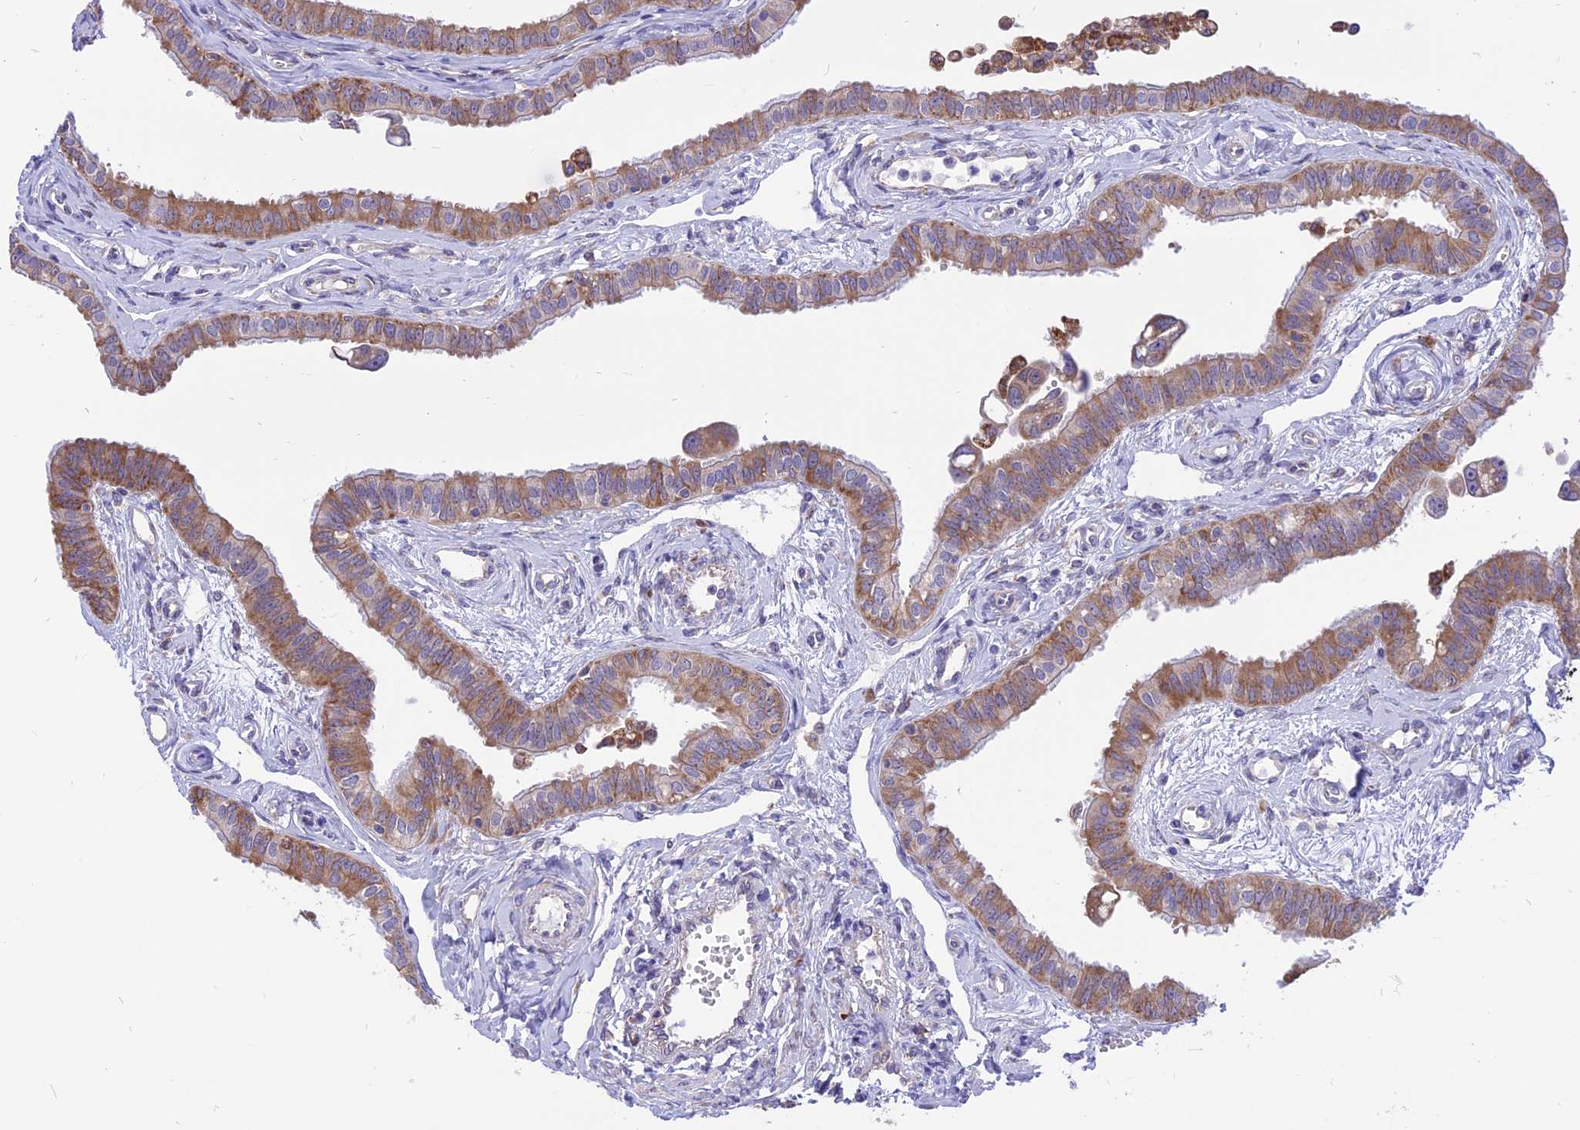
{"staining": {"intensity": "strong", "quantity": "25%-75%", "location": "cytoplasmic/membranous"}, "tissue": "fallopian tube", "cell_type": "Glandular cells", "image_type": "normal", "snomed": [{"axis": "morphology", "description": "Normal tissue, NOS"}, {"axis": "morphology", "description": "Carcinoma, NOS"}, {"axis": "topography", "description": "Fallopian tube"}, {"axis": "topography", "description": "Ovary"}], "caption": "Immunohistochemical staining of unremarkable fallopian tube exhibits high levels of strong cytoplasmic/membranous expression in about 25%-75% of glandular cells. (DAB (3,3'-diaminobenzidine) IHC with brightfield microscopy, high magnification).", "gene": "ARMCX6", "patient": {"sex": "female", "age": 59}}